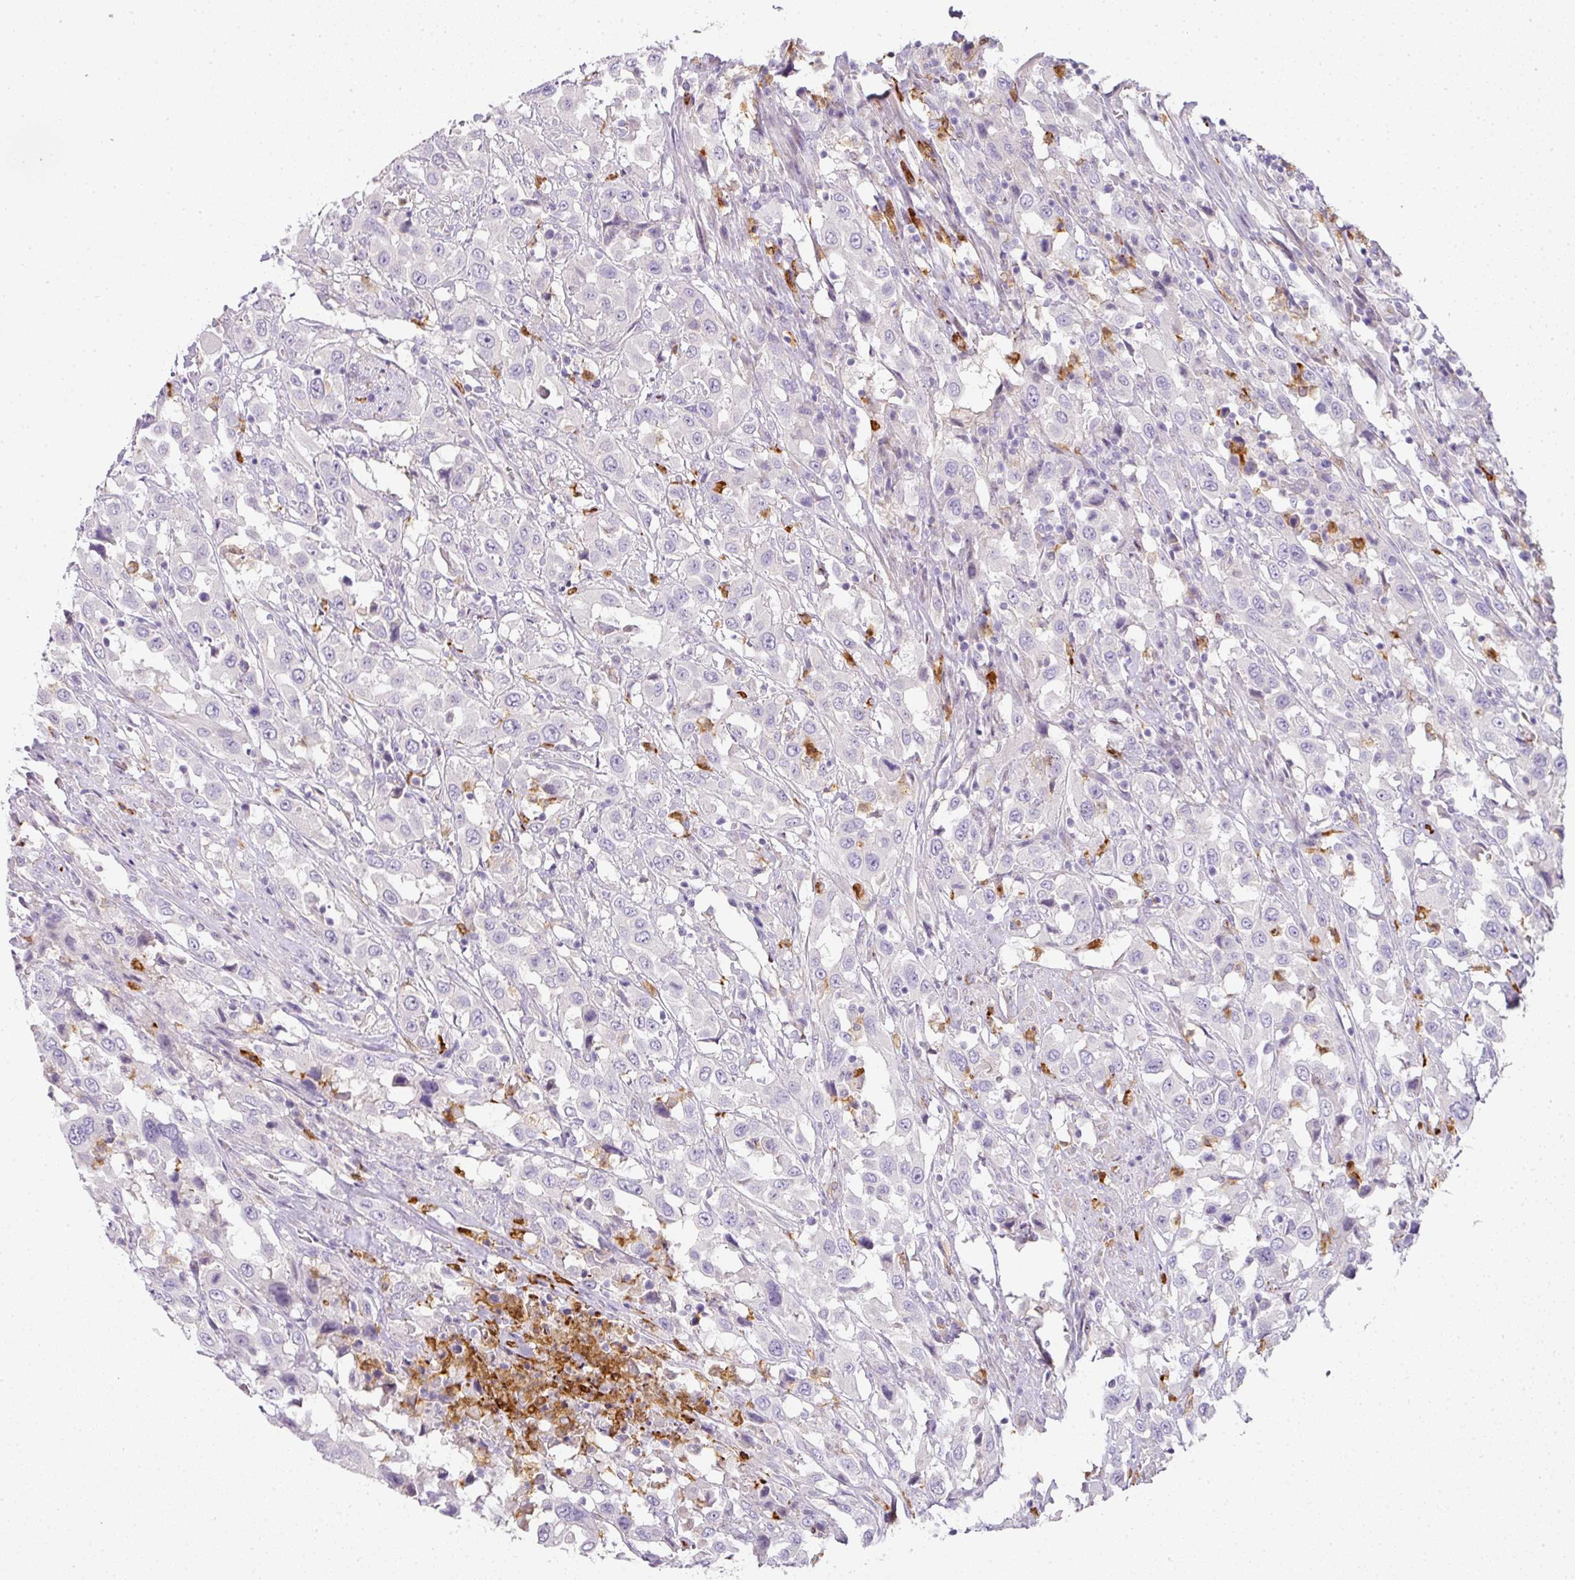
{"staining": {"intensity": "negative", "quantity": "none", "location": "none"}, "tissue": "urothelial cancer", "cell_type": "Tumor cells", "image_type": "cancer", "snomed": [{"axis": "morphology", "description": "Urothelial carcinoma, High grade"}, {"axis": "topography", "description": "Urinary bladder"}], "caption": "Tumor cells show no significant protein staining in urothelial carcinoma (high-grade).", "gene": "HHEX", "patient": {"sex": "male", "age": 61}}